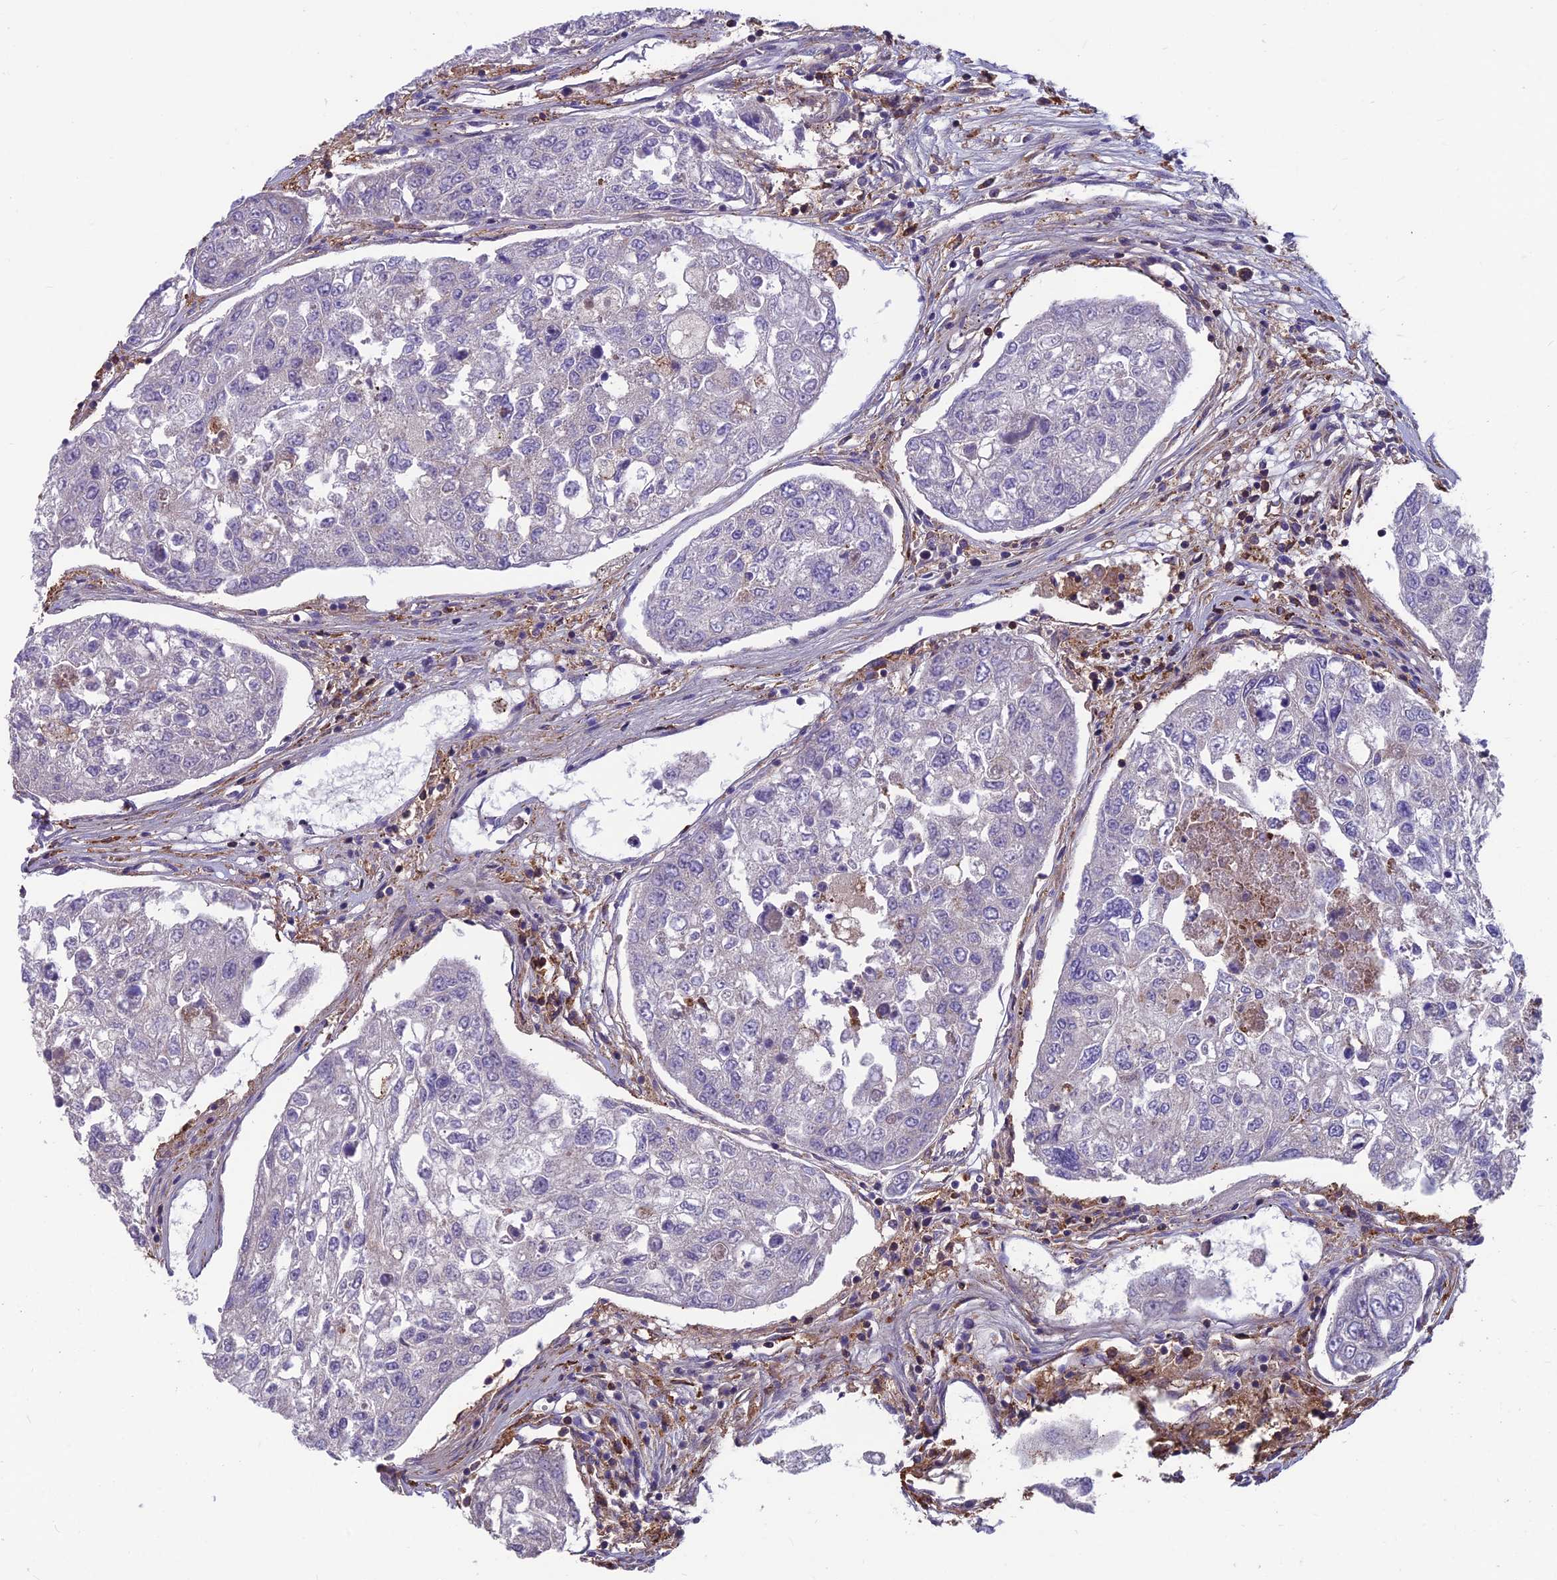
{"staining": {"intensity": "negative", "quantity": "none", "location": "none"}, "tissue": "urothelial cancer", "cell_type": "Tumor cells", "image_type": "cancer", "snomed": [{"axis": "morphology", "description": "Urothelial carcinoma, High grade"}, {"axis": "topography", "description": "Lymph node"}, {"axis": "topography", "description": "Urinary bladder"}], "caption": "Tumor cells are negative for brown protein staining in high-grade urothelial carcinoma.", "gene": "RTN4RL1", "patient": {"sex": "male", "age": 51}}